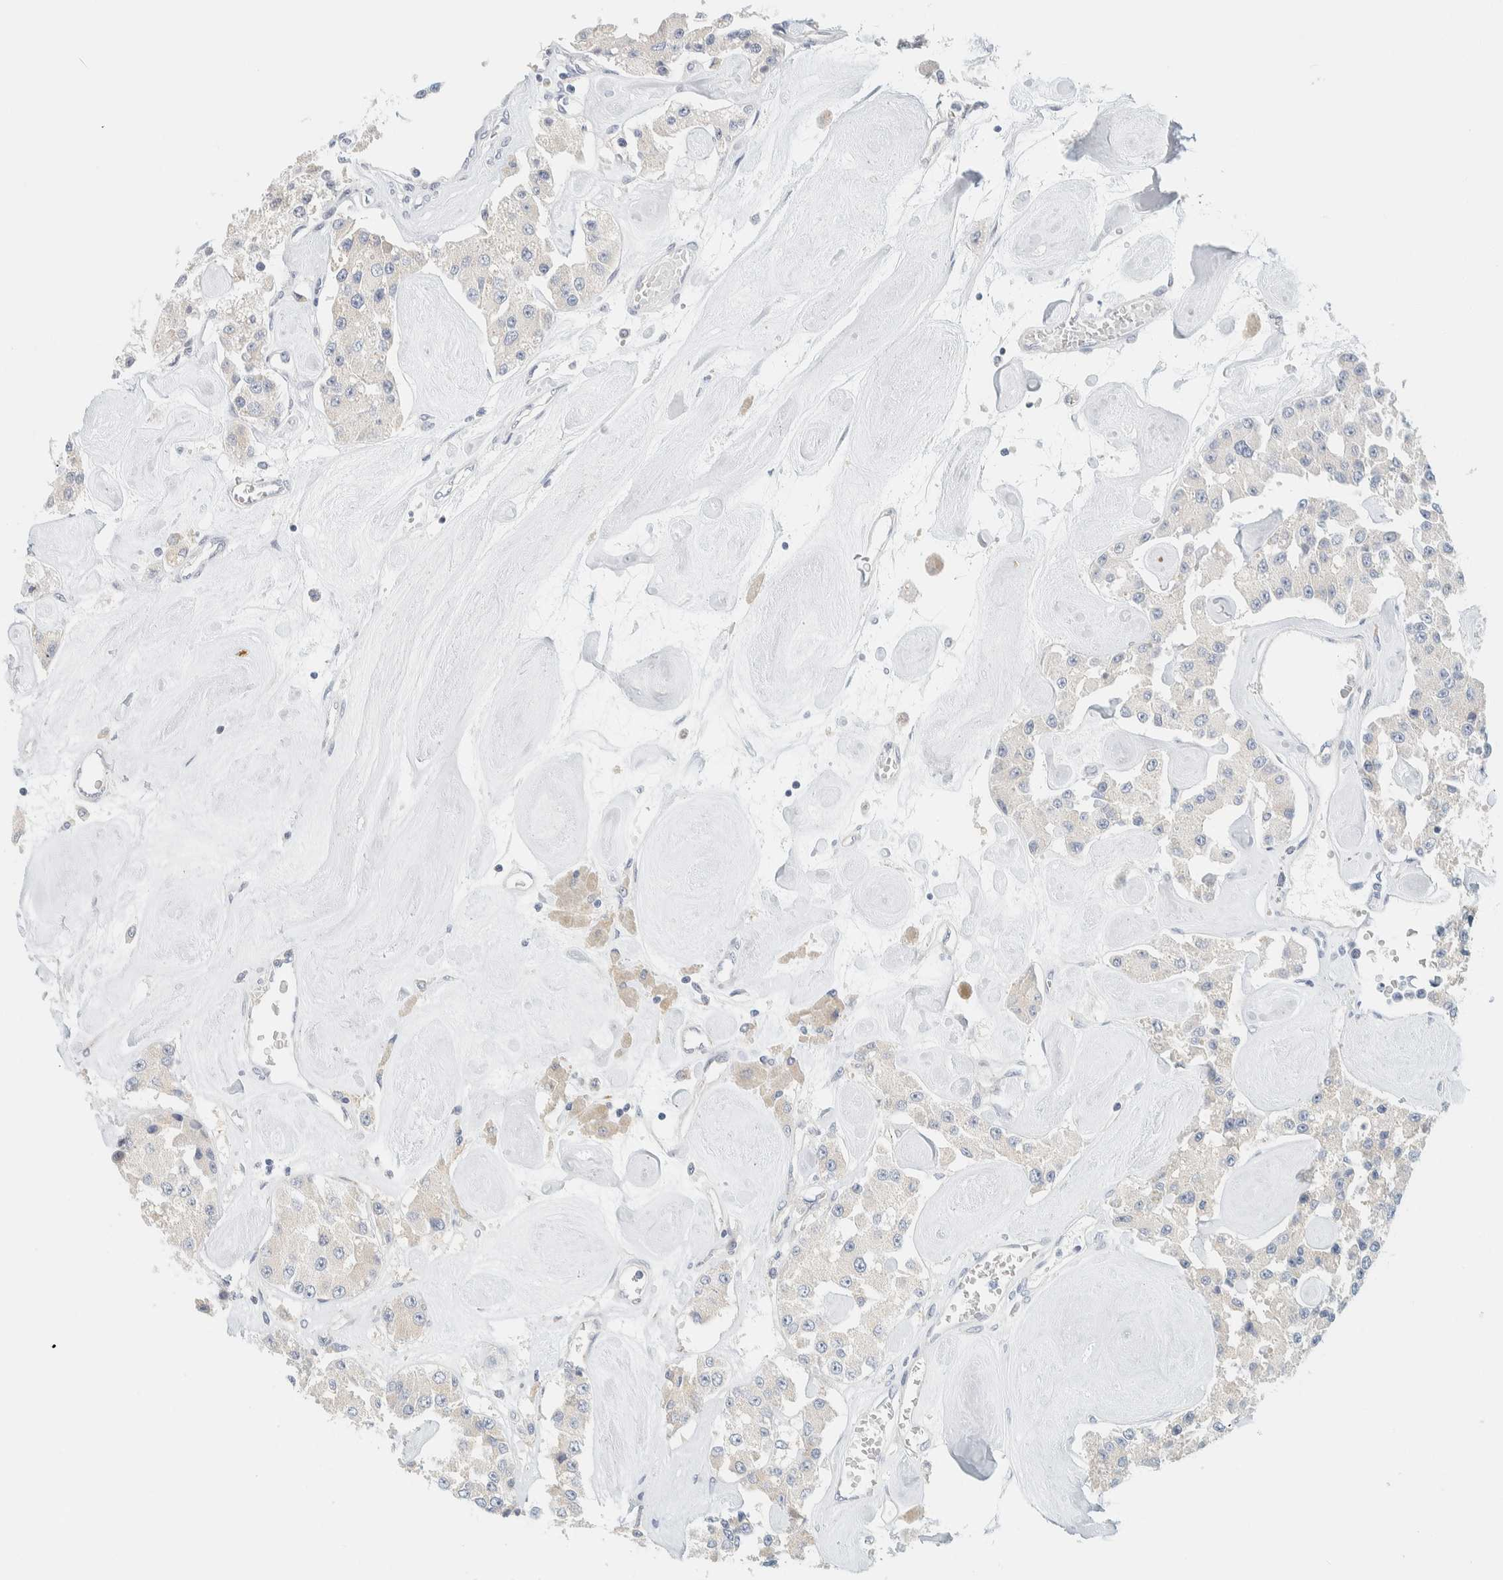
{"staining": {"intensity": "negative", "quantity": "none", "location": "none"}, "tissue": "carcinoid", "cell_type": "Tumor cells", "image_type": "cancer", "snomed": [{"axis": "morphology", "description": "Carcinoid, malignant, NOS"}, {"axis": "topography", "description": "Pancreas"}], "caption": "The immunohistochemistry (IHC) photomicrograph has no significant expression in tumor cells of carcinoid (malignant) tissue. (Stains: DAB immunohistochemistry (IHC) with hematoxylin counter stain, Microscopy: brightfield microscopy at high magnification).", "gene": "PTGES3L-AARSD1", "patient": {"sex": "male", "age": 41}}